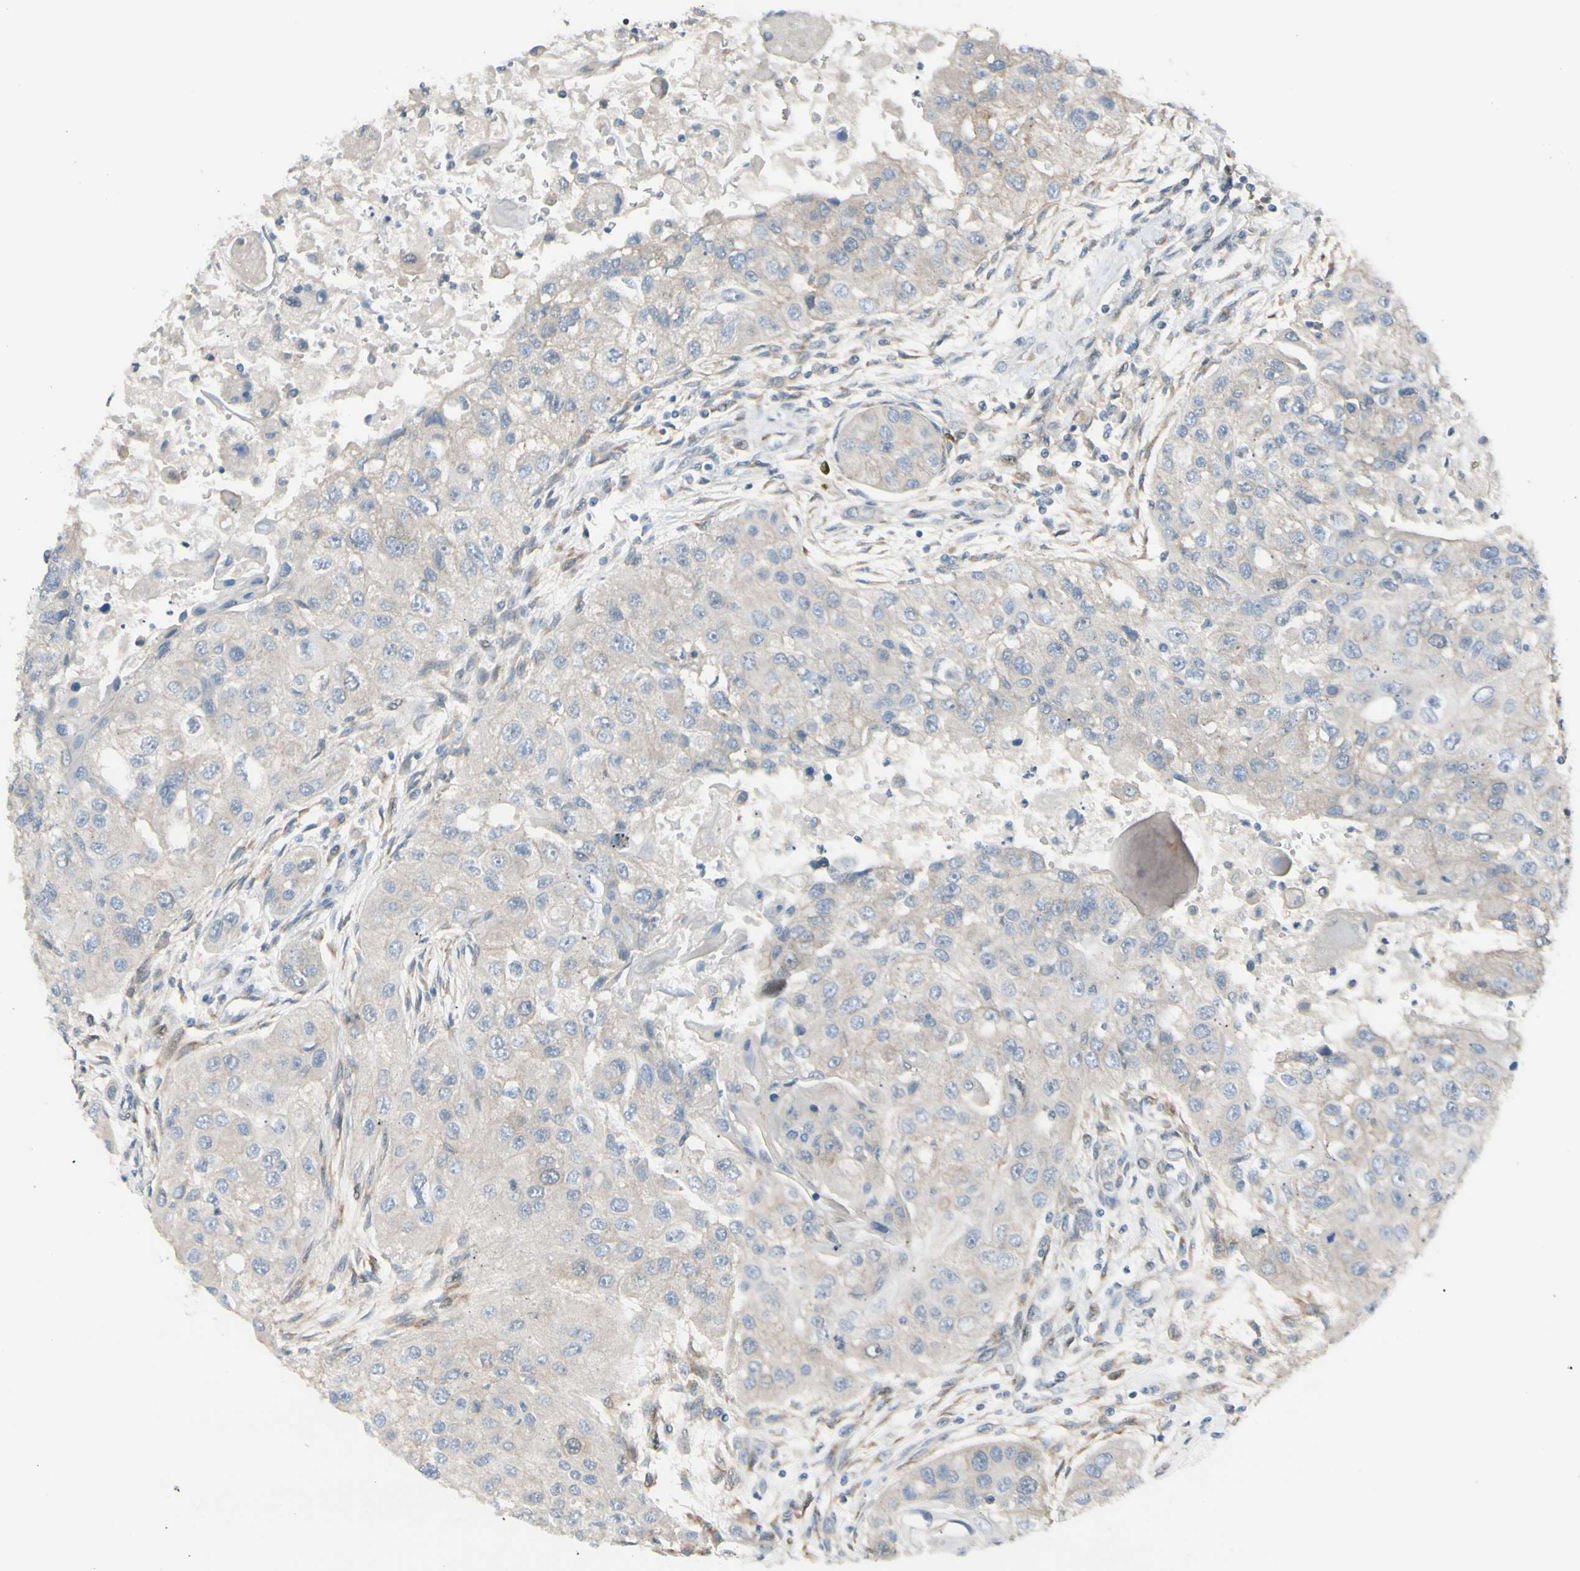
{"staining": {"intensity": "negative", "quantity": "none", "location": "none"}, "tissue": "head and neck cancer", "cell_type": "Tumor cells", "image_type": "cancer", "snomed": [{"axis": "morphology", "description": "Normal tissue, NOS"}, {"axis": "morphology", "description": "Squamous cell carcinoma, NOS"}, {"axis": "topography", "description": "Skeletal muscle"}, {"axis": "topography", "description": "Head-Neck"}], "caption": "Head and neck cancer was stained to show a protein in brown. There is no significant staining in tumor cells.", "gene": "PTTG1", "patient": {"sex": "male", "age": 51}}